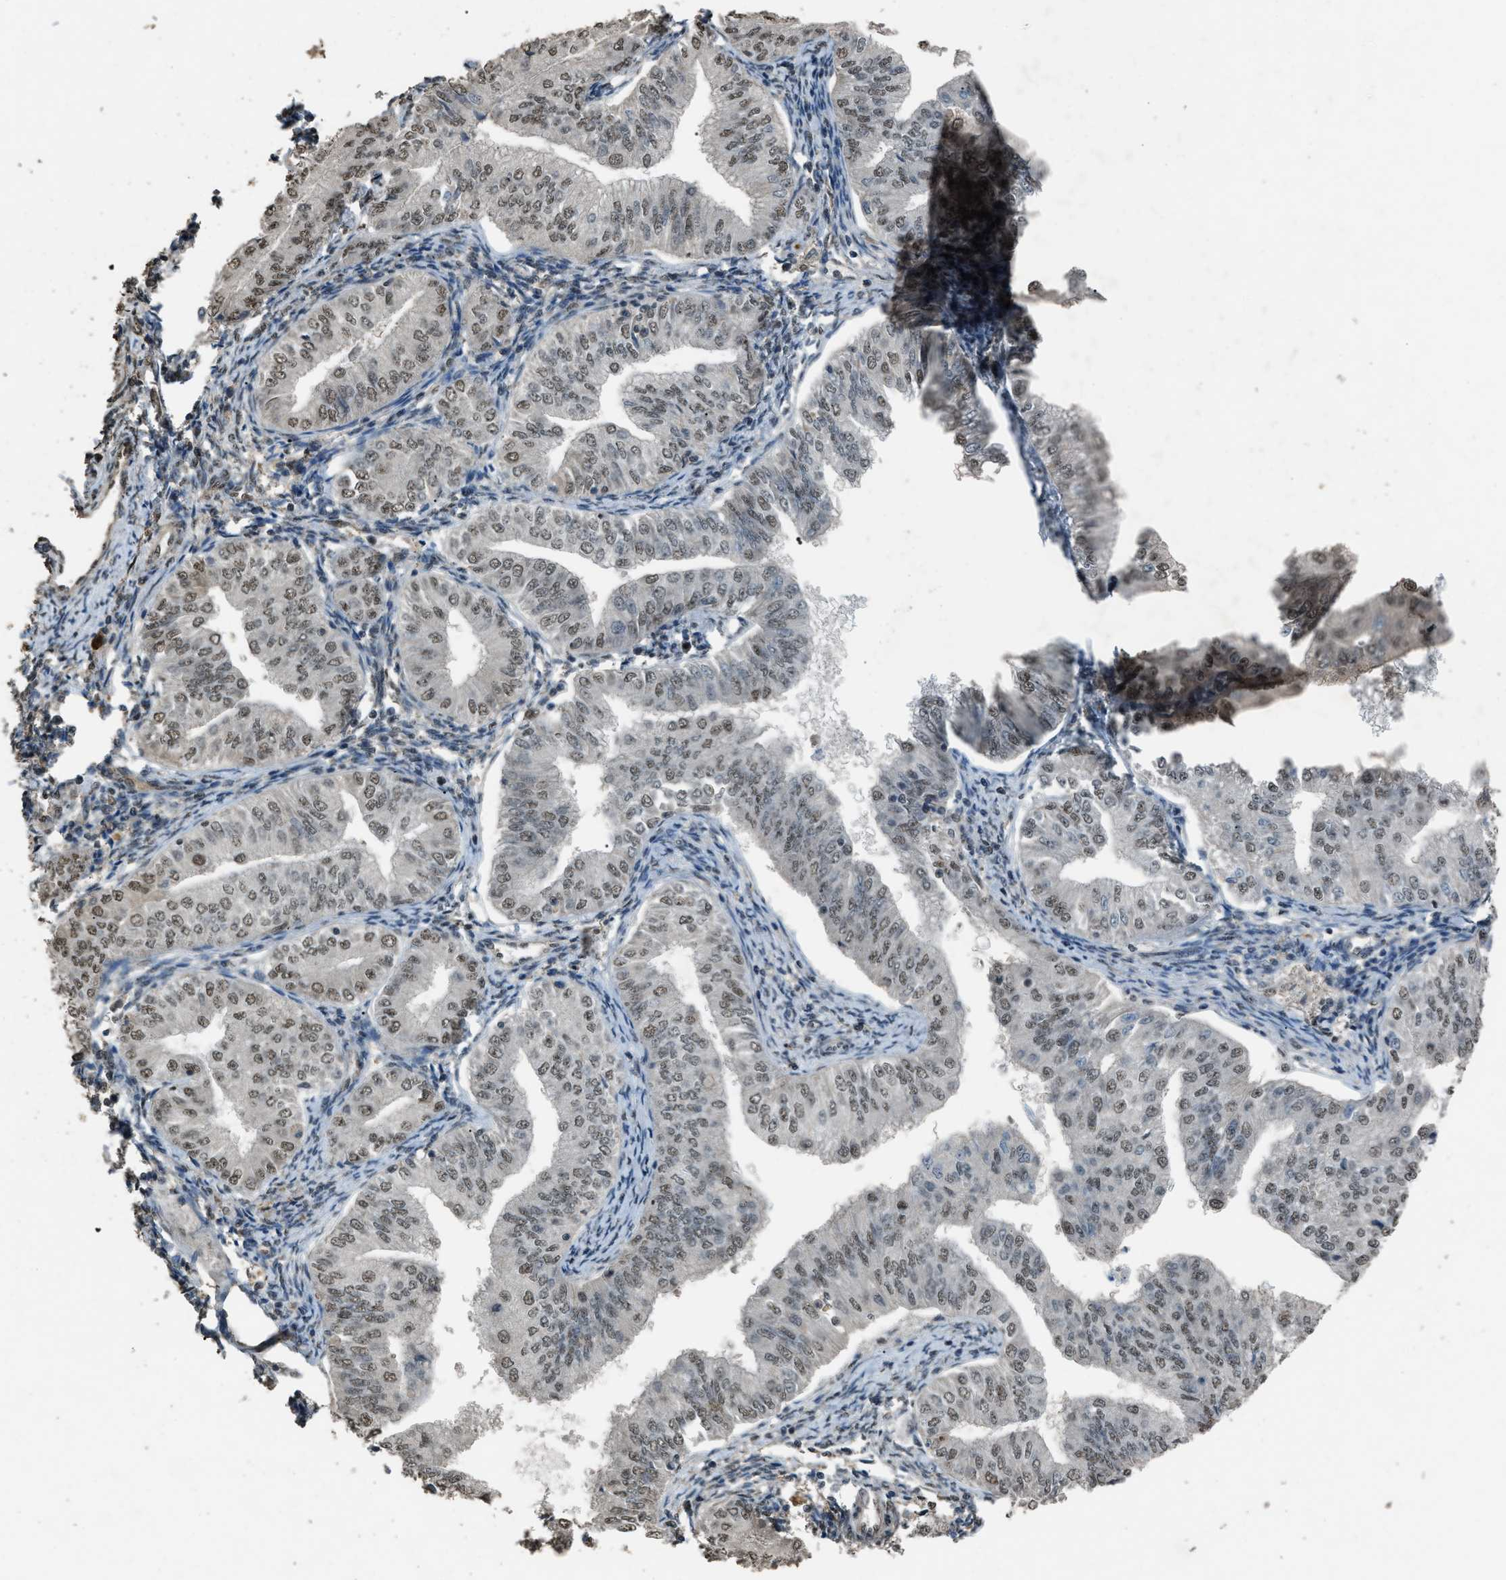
{"staining": {"intensity": "moderate", "quantity": ">75%", "location": "nuclear"}, "tissue": "endometrial cancer", "cell_type": "Tumor cells", "image_type": "cancer", "snomed": [{"axis": "morphology", "description": "Normal tissue, NOS"}, {"axis": "morphology", "description": "Adenocarcinoma, NOS"}, {"axis": "topography", "description": "Endometrium"}], "caption": "Immunohistochemistry (IHC) micrograph of neoplastic tissue: endometrial cancer stained using IHC demonstrates medium levels of moderate protein expression localized specifically in the nuclear of tumor cells, appearing as a nuclear brown color.", "gene": "SERTAD2", "patient": {"sex": "female", "age": 53}}